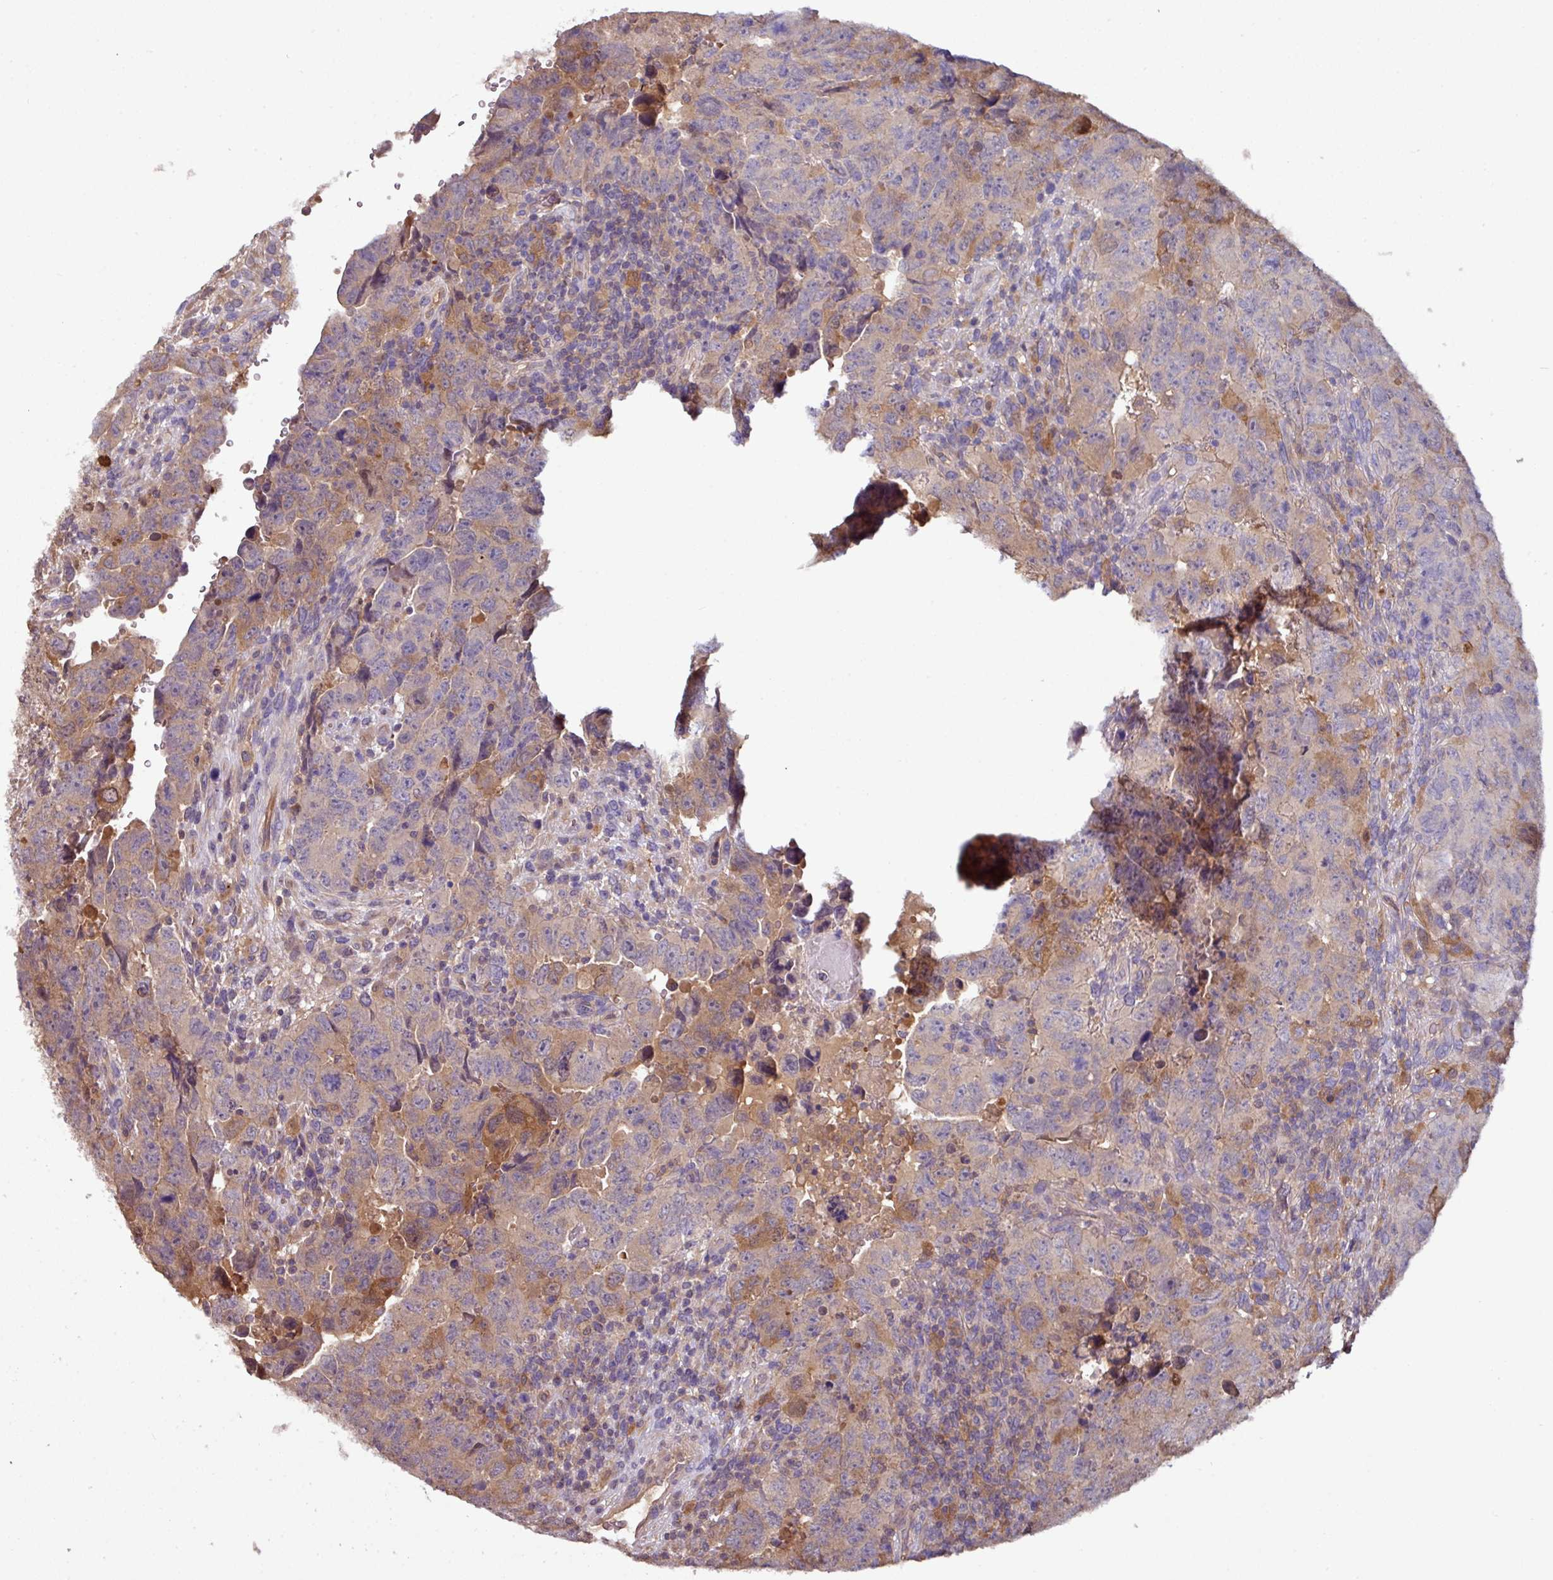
{"staining": {"intensity": "moderate", "quantity": "<25%", "location": "cytoplasmic/membranous"}, "tissue": "testis cancer", "cell_type": "Tumor cells", "image_type": "cancer", "snomed": [{"axis": "morphology", "description": "Carcinoma, Embryonal, NOS"}, {"axis": "topography", "description": "Testis"}], "caption": "Testis cancer (embryonal carcinoma) stained with DAB immunohistochemistry demonstrates low levels of moderate cytoplasmic/membranous positivity in approximately <25% of tumor cells.", "gene": "GNPDA1", "patient": {"sex": "male", "age": 24}}